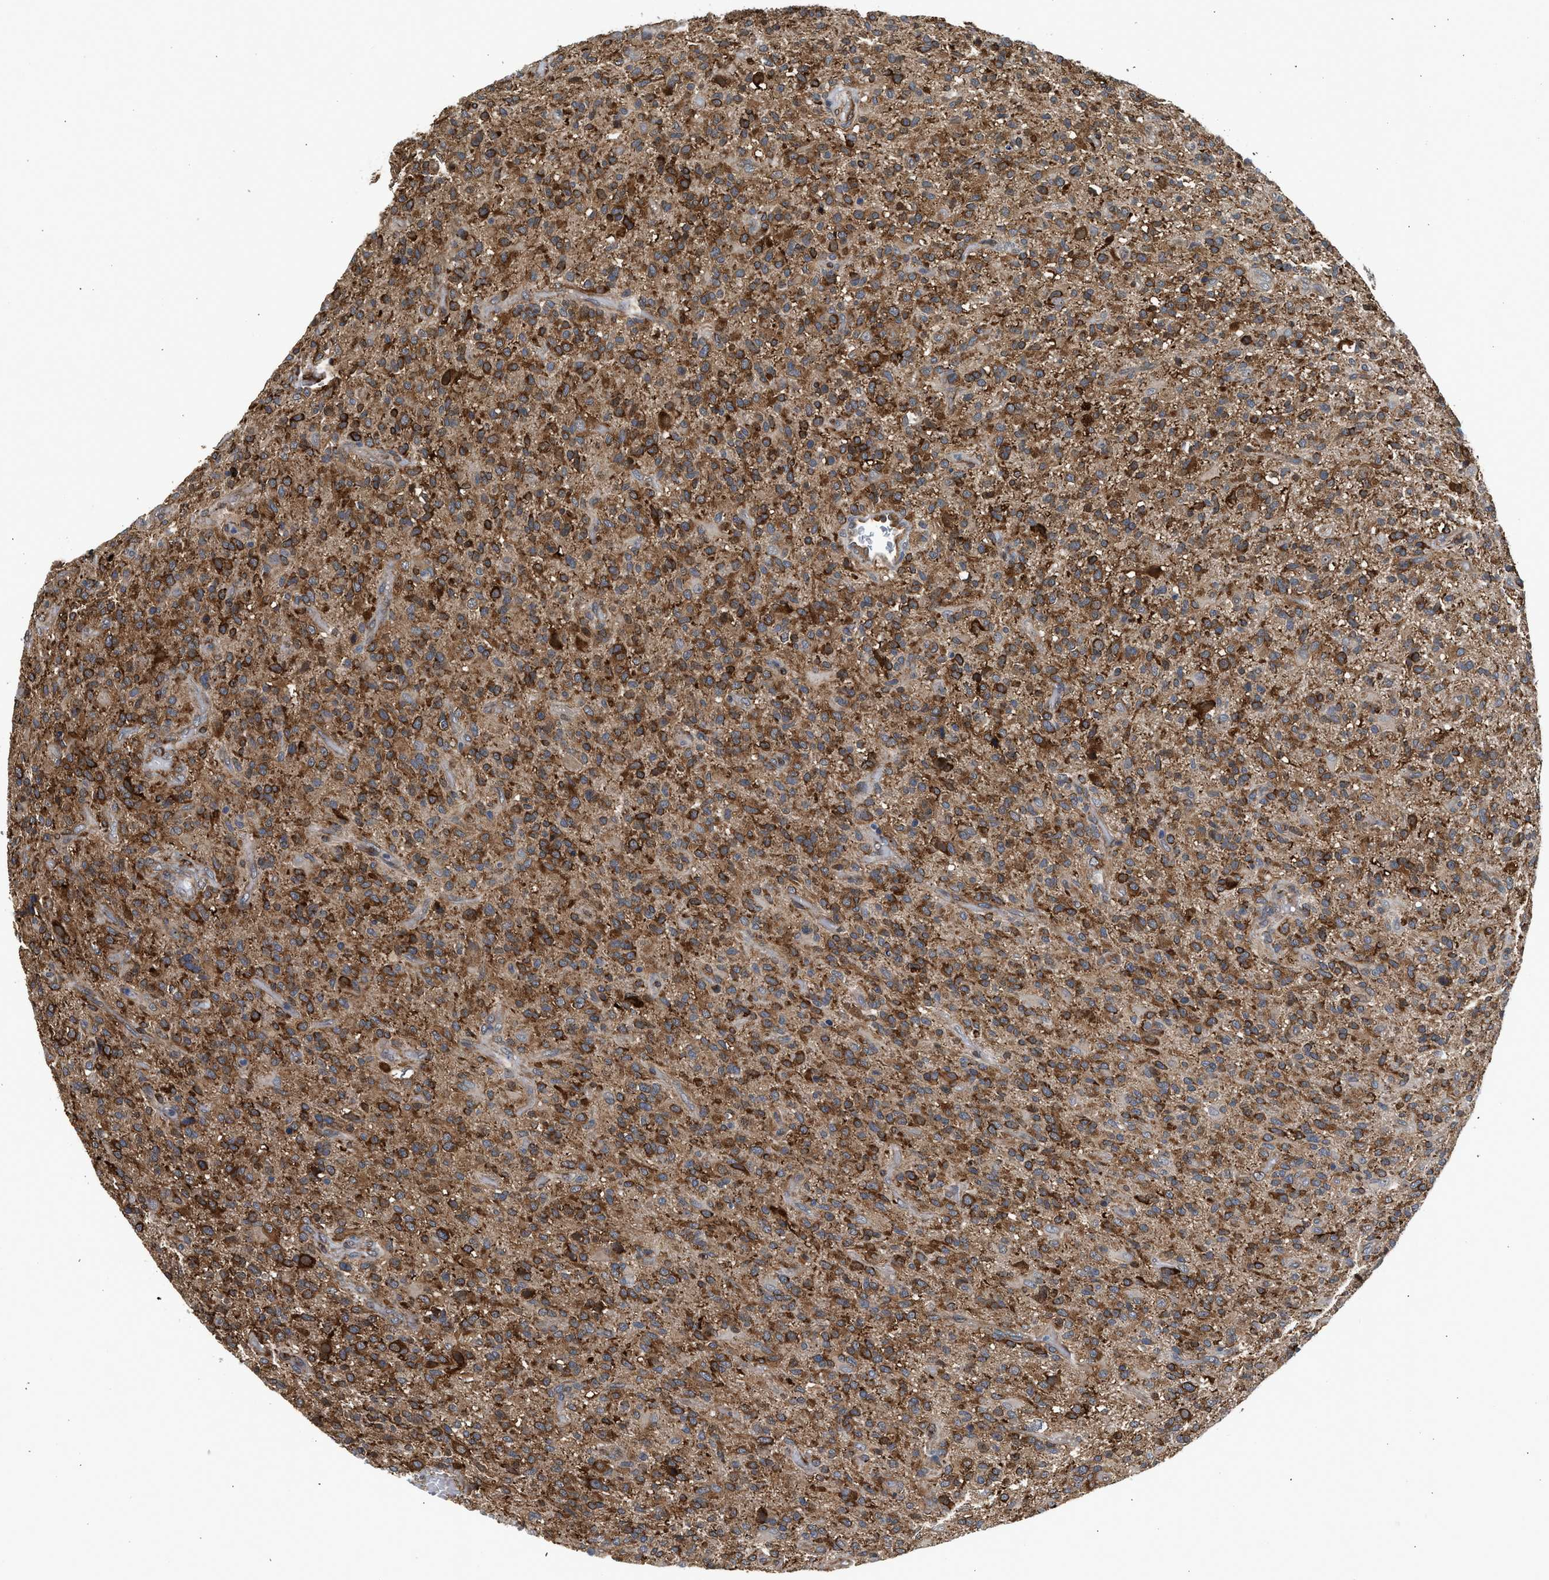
{"staining": {"intensity": "strong", "quantity": ">75%", "location": "cytoplasmic/membranous"}, "tissue": "glioma", "cell_type": "Tumor cells", "image_type": "cancer", "snomed": [{"axis": "morphology", "description": "Glioma, malignant, High grade"}, {"axis": "topography", "description": "Brain"}], "caption": "Immunohistochemical staining of malignant high-grade glioma reveals high levels of strong cytoplasmic/membranous protein positivity in approximately >75% of tumor cells.", "gene": "POLG2", "patient": {"sex": "male", "age": 71}}